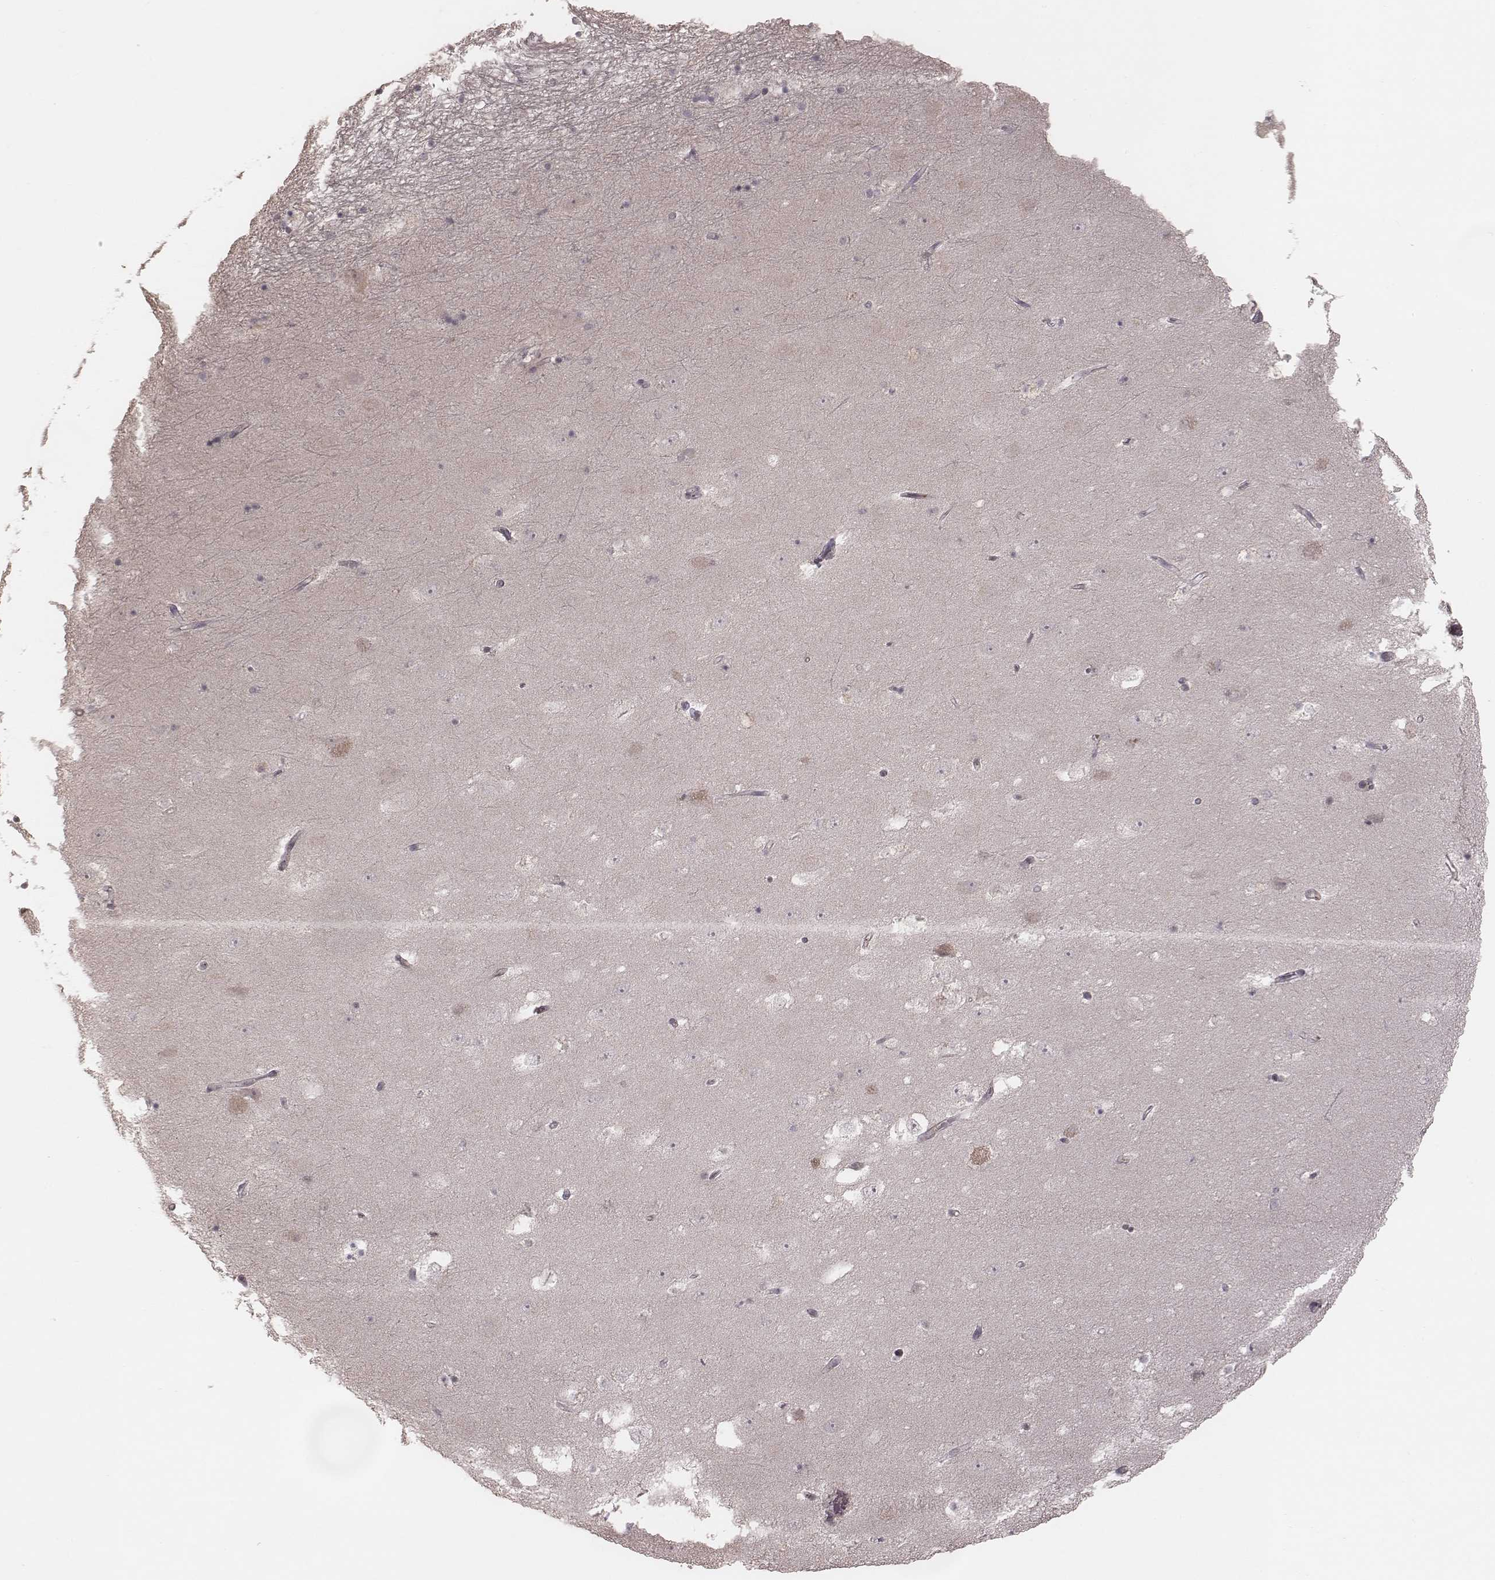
{"staining": {"intensity": "negative", "quantity": "none", "location": "none"}, "tissue": "hippocampus", "cell_type": "Glial cells", "image_type": "normal", "snomed": [{"axis": "morphology", "description": "Normal tissue, NOS"}, {"axis": "topography", "description": "Hippocampus"}], "caption": "Benign hippocampus was stained to show a protein in brown. There is no significant staining in glial cells. Nuclei are stained in blue.", "gene": "IL5", "patient": {"sex": "male", "age": 58}}